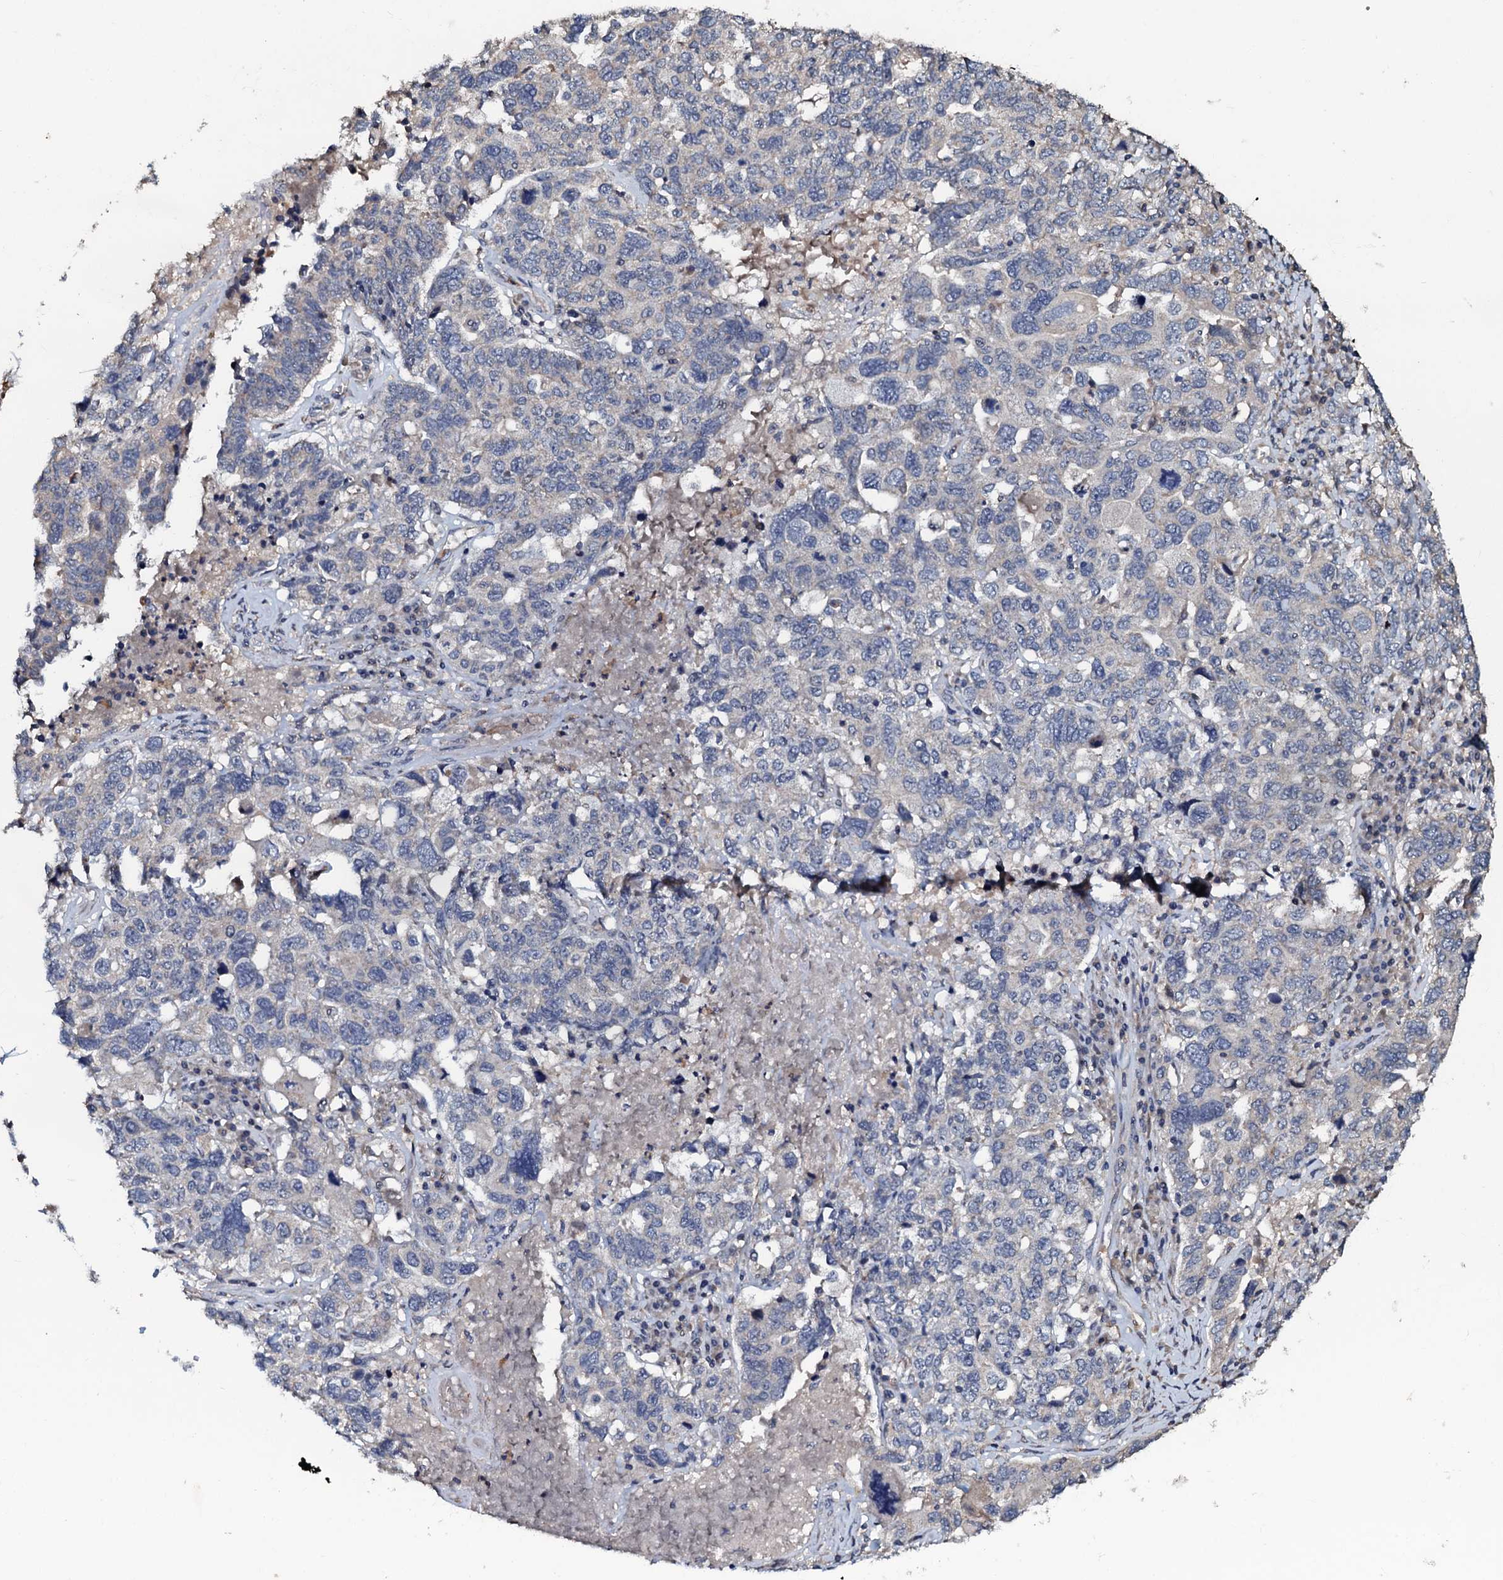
{"staining": {"intensity": "negative", "quantity": "none", "location": "none"}, "tissue": "ovarian cancer", "cell_type": "Tumor cells", "image_type": "cancer", "snomed": [{"axis": "morphology", "description": "Carcinoma, endometroid"}, {"axis": "topography", "description": "Ovary"}], "caption": "Immunohistochemistry micrograph of ovarian cancer (endometroid carcinoma) stained for a protein (brown), which shows no staining in tumor cells. The staining was performed using DAB to visualize the protein expression in brown, while the nuclei were stained in blue with hematoxylin (Magnification: 20x).", "gene": "CPNE2", "patient": {"sex": "female", "age": 62}}